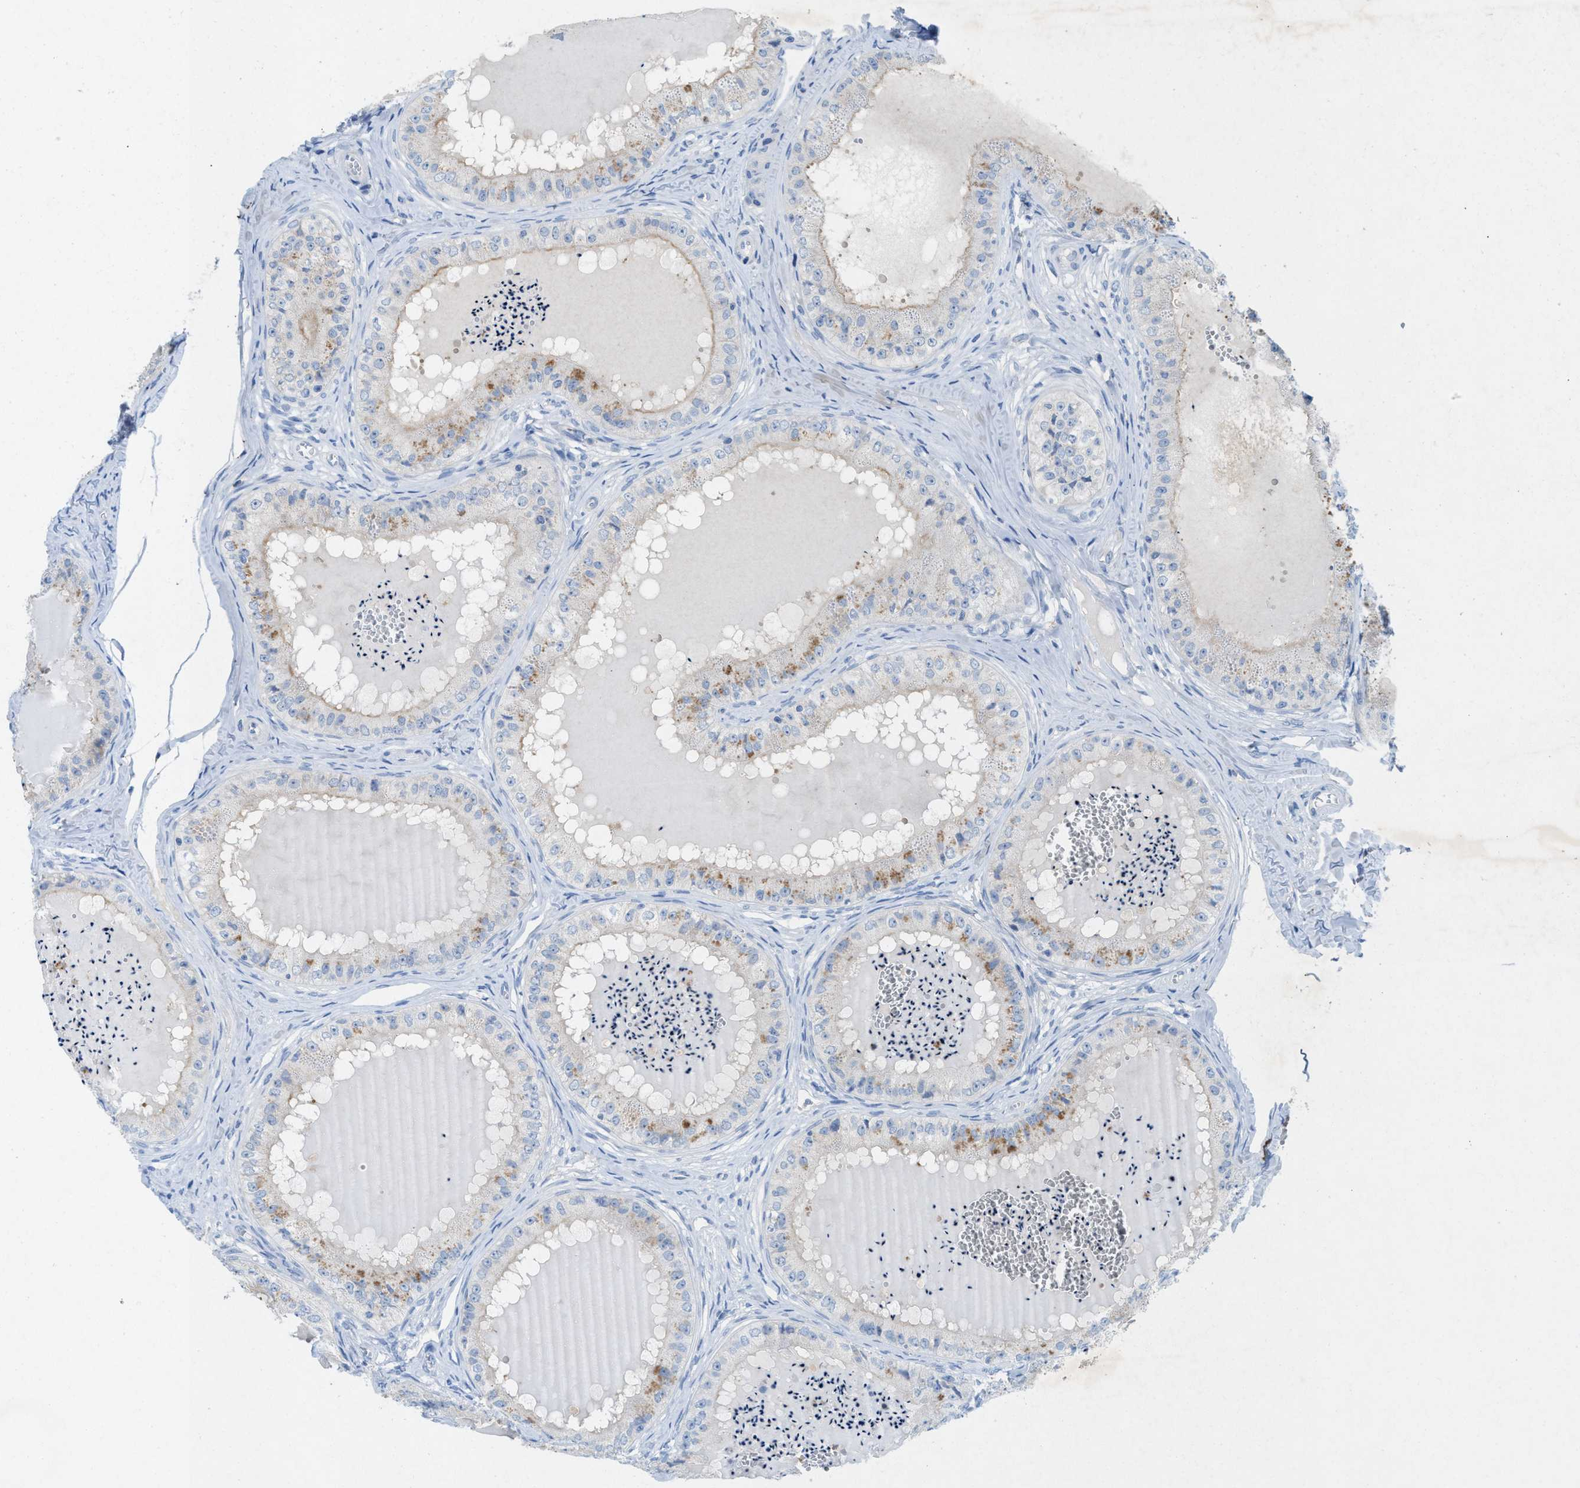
{"staining": {"intensity": "moderate", "quantity": "<25%", "location": "cytoplasmic/membranous"}, "tissue": "epididymis", "cell_type": "Glandular cells", "image_type": "normal", "snomed": [{"axis": "morphology", "description": "Normal tissue, NOS"}, {"axis": "topography", "description": "Epididymis"}], "caption": "A high-resolution micrograph shows IHC staining of benign epididymis, which displays moderate cytoplasmic/membranous expression in approximately <25% of glandular cells.", "gene": "CKLF", "patient": {"sex": "male", "age": 31}}